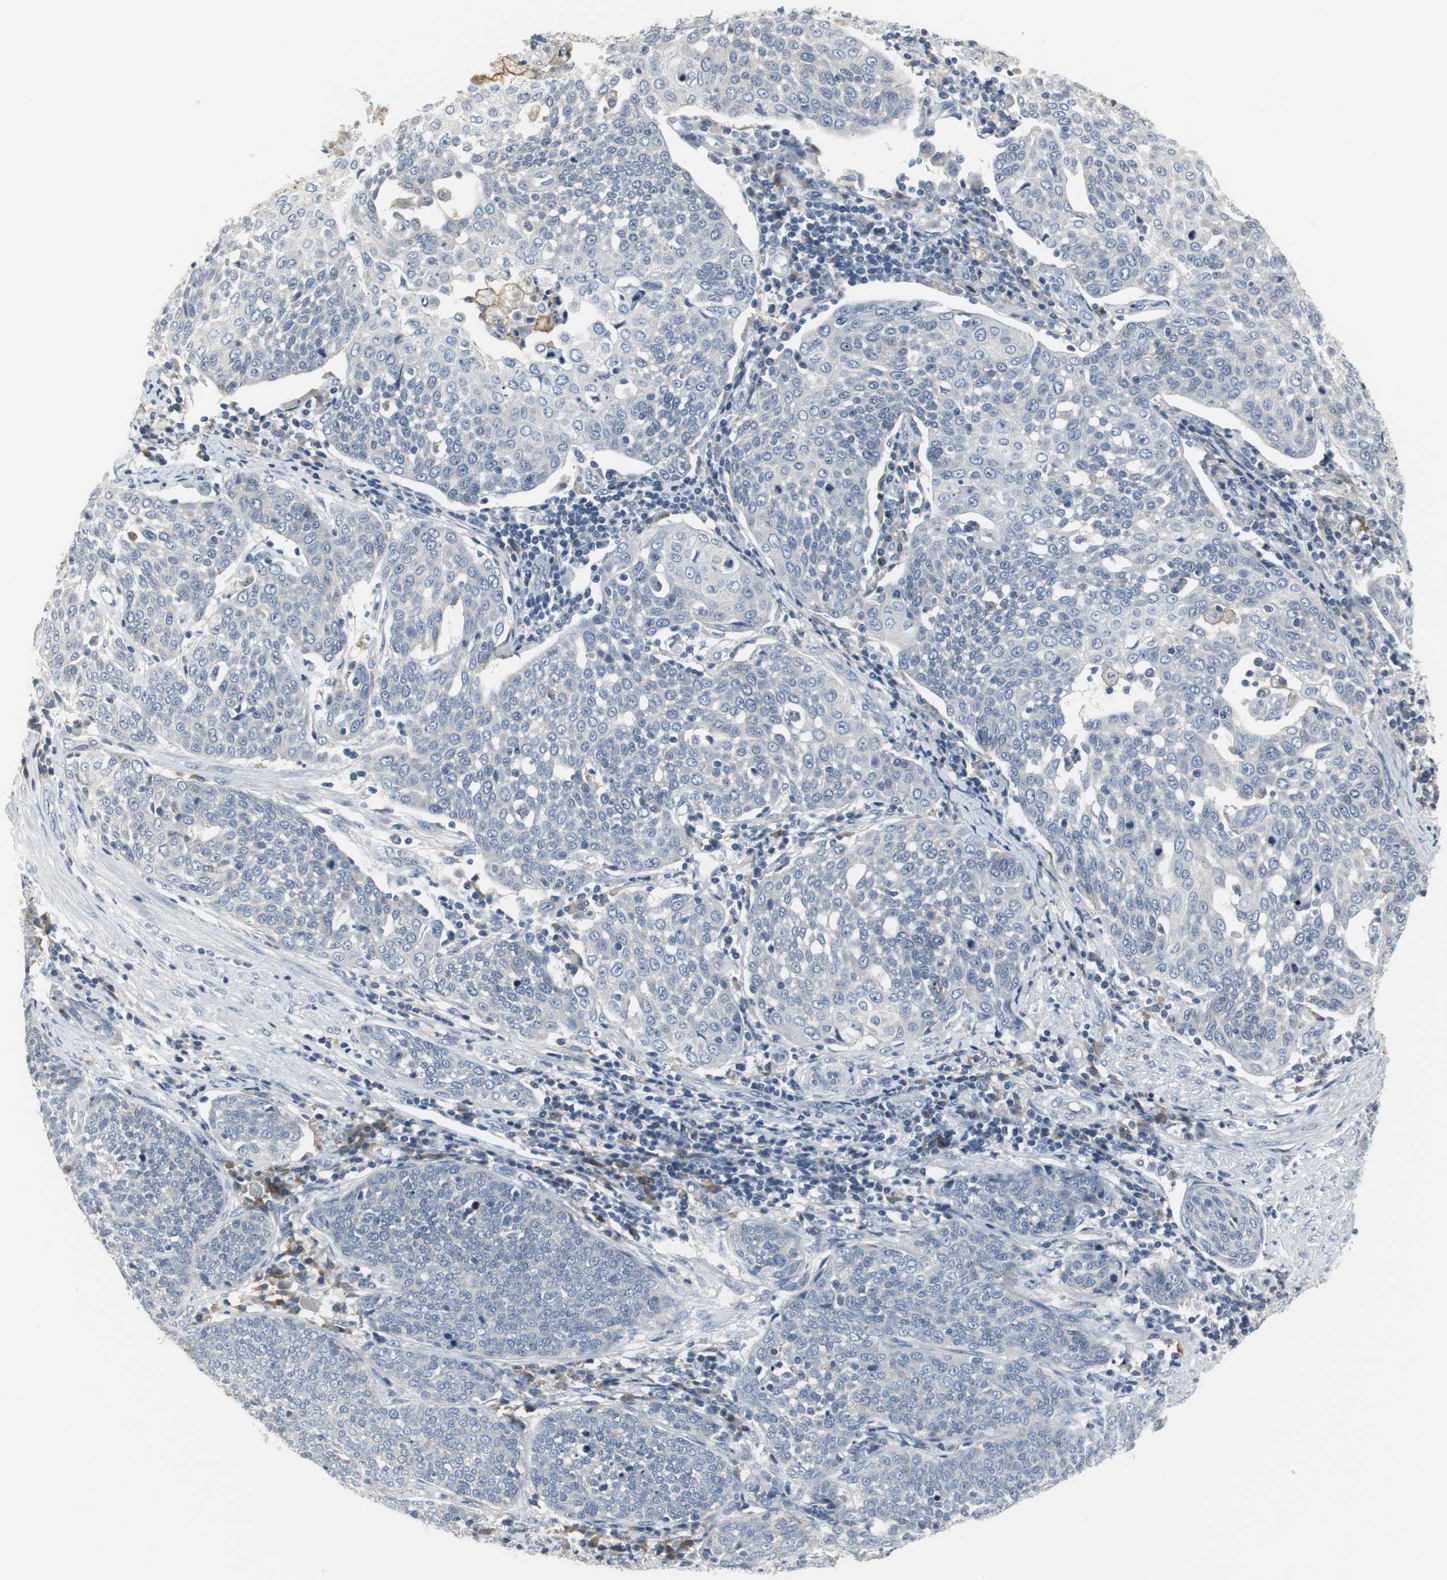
{"staining": {"intensity": "negative", "quantity": "none", "location": "none"}, "tissue": "cervical cancer", "cell_type": "Tumor cells", "image_type": "cancer", "snomed": [{"axis": "morphology", "description": "Squamous cell carcinoma, NOS"}, {"axis": "topography", "description": "Cervix"}], "caption": "Micrograph shows no protein staining in tumor cells of squamous cell carcinoma (cervical) tissue. (Immunohistochemistry (ihc), brightfield microscopy, high magnification).", "gene": "SLC2A5", "patient": {"sex": "female", "age": 34}}